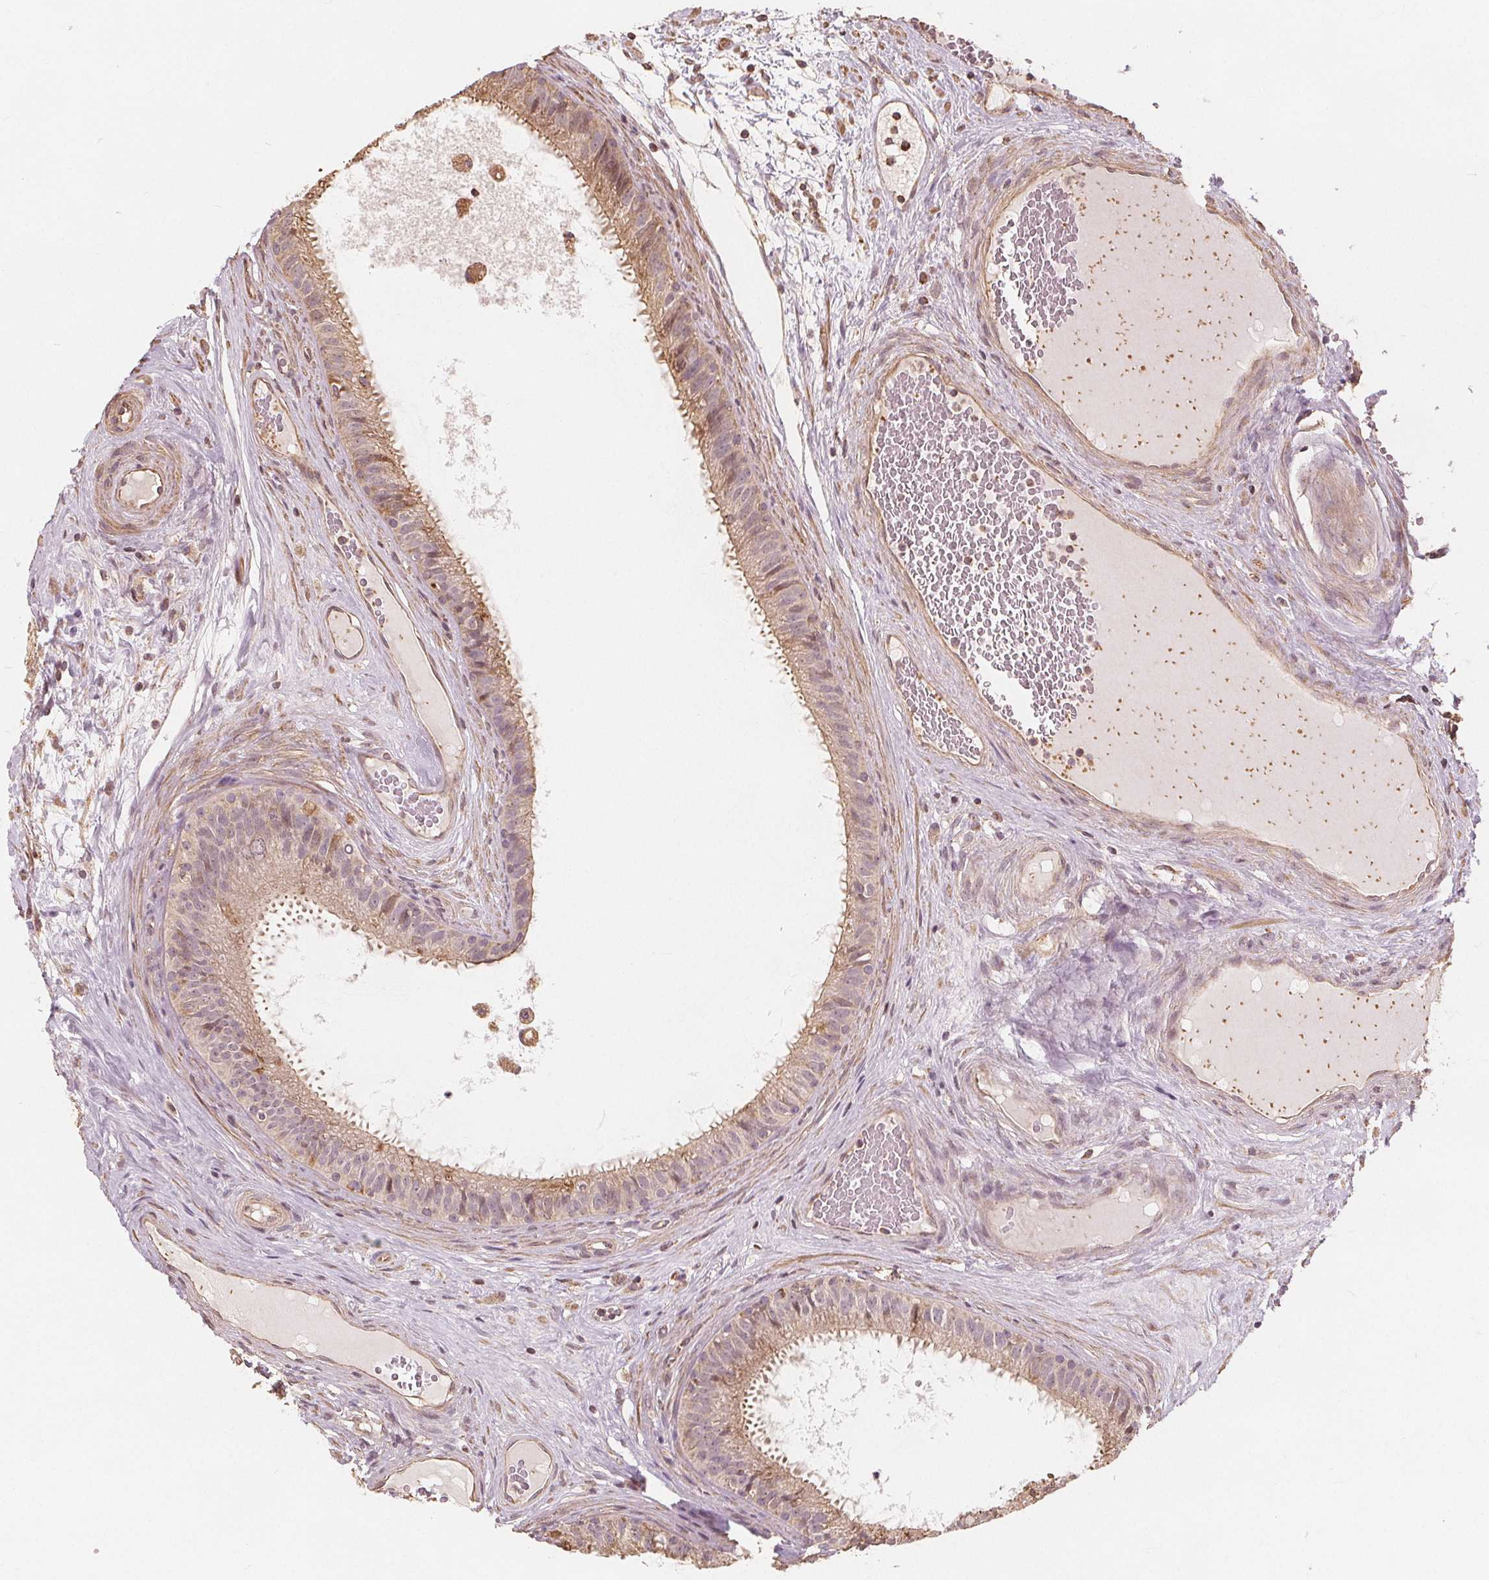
{"staining": {"intensity": "weak", "quantity": "25%-75%", "location": "cytoplasmic/membranous"}, "tissue": "epididymis", "cell_type": "Glandular cells", "image_type": "normal", "snomed": [{"axis": "morphology", "description": "Normal tissue, NOS"}, {"axis": "topography", "description": "Epididymis"}], "caption": "Immunohistochemical staining of benign epididymis shows low levels of weak cytoplasmic/membranous expression in about 25%-75% of glandular cells. Using DAB (3,3'-diaminobenzidine) (brown) and hematoxylin (blue) stains, captured at high magnification using brightfield microscopy.", "gene": "PEX26", "patient": {"sex": "male", "age": 59}}